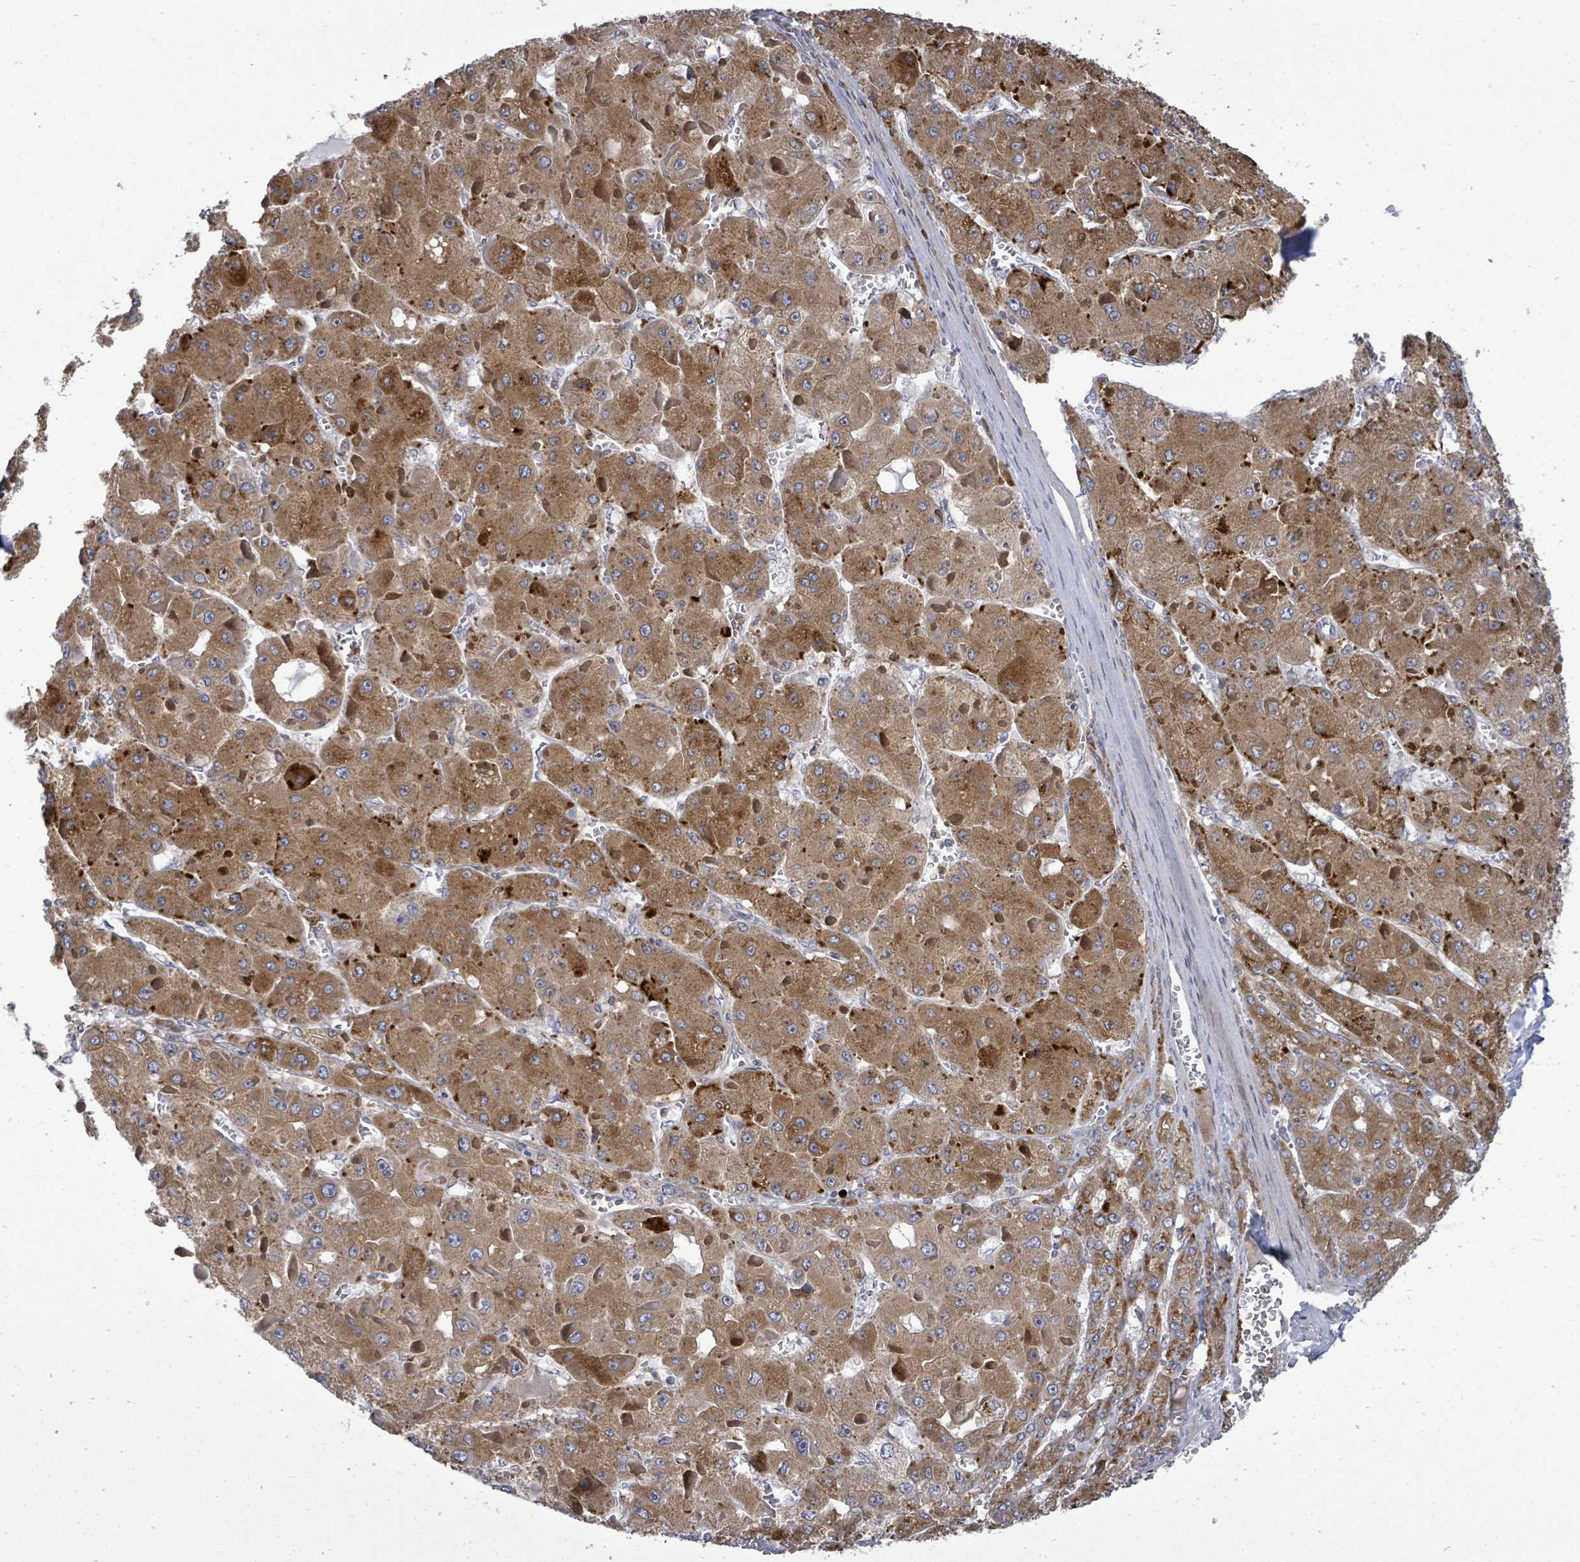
{"staining": {"intensity": "moderate", "quantity": ">75%", "location": "cytoplasmic/membranous"}, "tissue": "liver cancer", "cell_type": "Tumor cells", "image_type": "cancer", "snomed": [{"axis": "morphology", "description": "Carcinoma, Hepatocellular, NOS"}, {"axis": "topography", "description": "Liver"}], "caption": "Hepatocellular carcinoma (liver) tissue demonstrates moderate cytoplasmic/membranous staining in about >75% of tumor cells, visualized by immunohistochemistry. (IHC, brightfield microscopy, high magnification).", "gene": "SAR1A", "patient": {"sex": "female", "age": 73}}